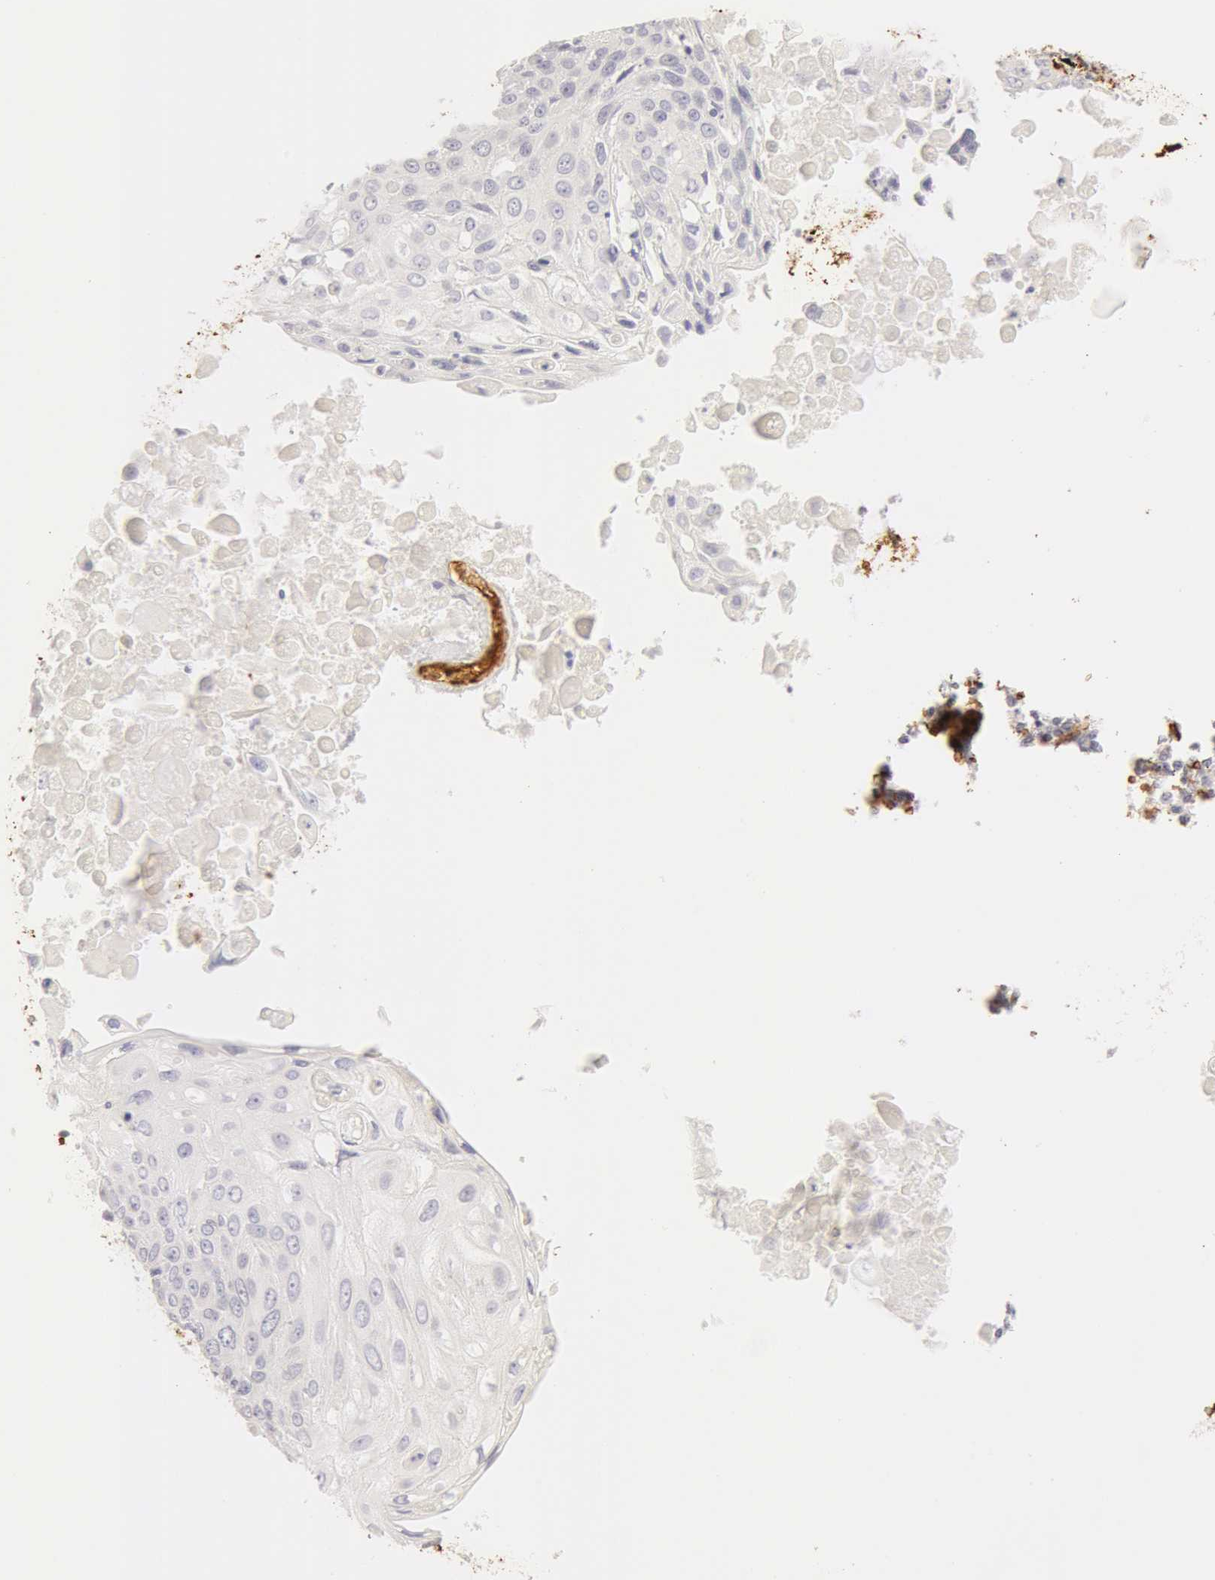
{"staining": {"intensity": "negative", "quantity": "none", "location": "none"}, "tissue": "lung cancer", "cell_type": "Tumor cells", "image_type": "cancer", "snomed": [{"axis": "morphology", "description": "Adenocarcinoma, NOS"}, {"axis": "topography", "description": "Lung"}], "caption": "Tumor cells show no significant positivity in lung adenocarcinoma.", "gene": "AQP1", "patient": {"sex": "male", "age": 60}}